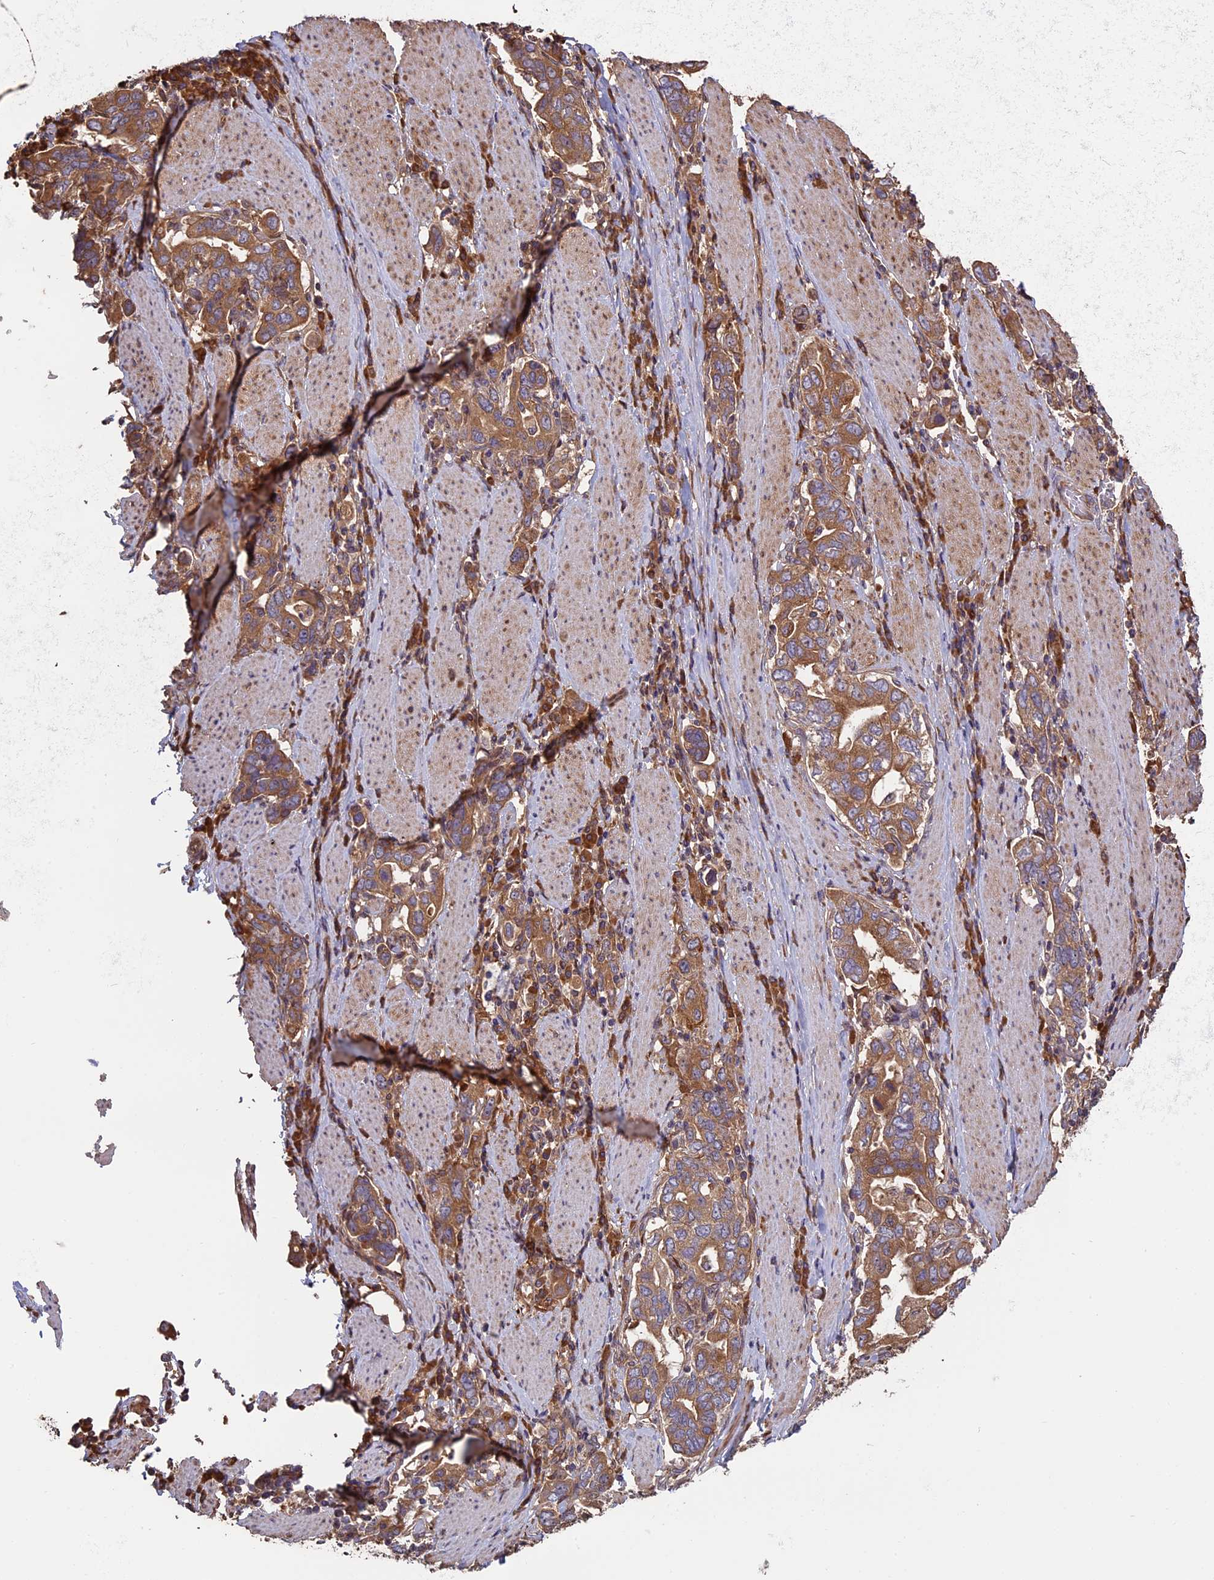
{"staining": {"intensity": "moderate", "quantity": ">75%", "location": "cytoplasmic/membranous"}, "tissue": "stomach cancer", "cell_type": "Tumor cells", "image_type": "cancer", "snomed": [{"axis": "morphology", "description": "Adenocarcinoma, NOS"}, {"axis": "topography", "description": "Stomach, upper"}, {"axis": "topography", "description": "Stomach"}], "caption": "Brown immunohistochemical staining in adenocarcinoma (stomach) displays moderate cytoplasmic/membranous positivity in approximately >75% of tumor cells.", "gene": "VWA3A", "patient": {"sex": "male", "age": 62}}